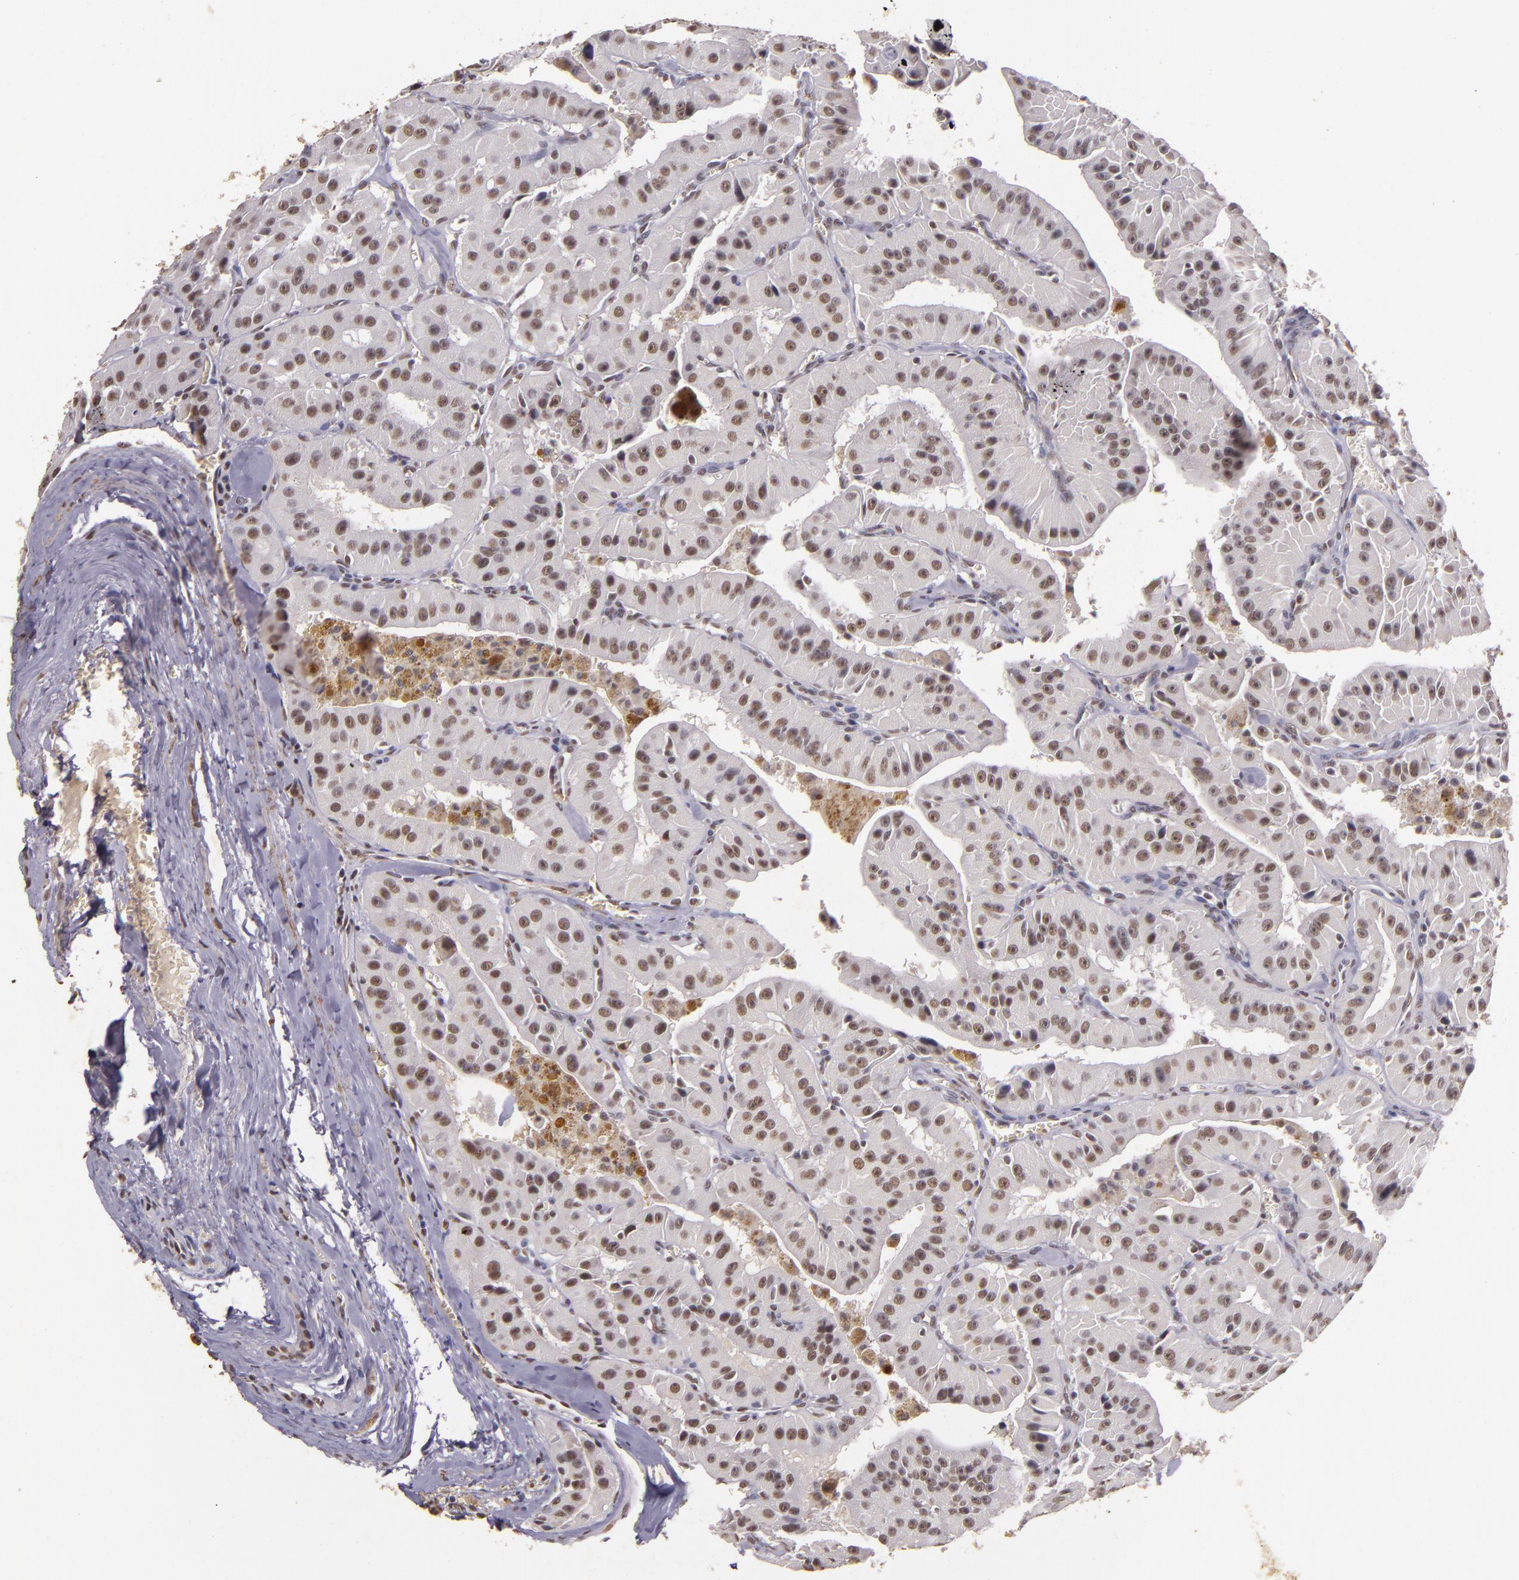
{"staining": {"intensity": "moderate", "quantity": ">75%", "location": "nuclear"}, "tissue": "thyroid cancer", "cell_type": "Tumor cells", "image_type": "cancer", "snomed": [{"axis": "morphology", "description": "Carcinoma, NOS"}, {"axis": "topography", "description": "Thyroid gland"}], "caption": "Immunohistochemistry (IHC) of thyroid cancer displays medium levels of moderate nuclear staining in about >75% of tumor cells.", "gene": "CBX3", "patient": {"sex": "male", "age": 76}}